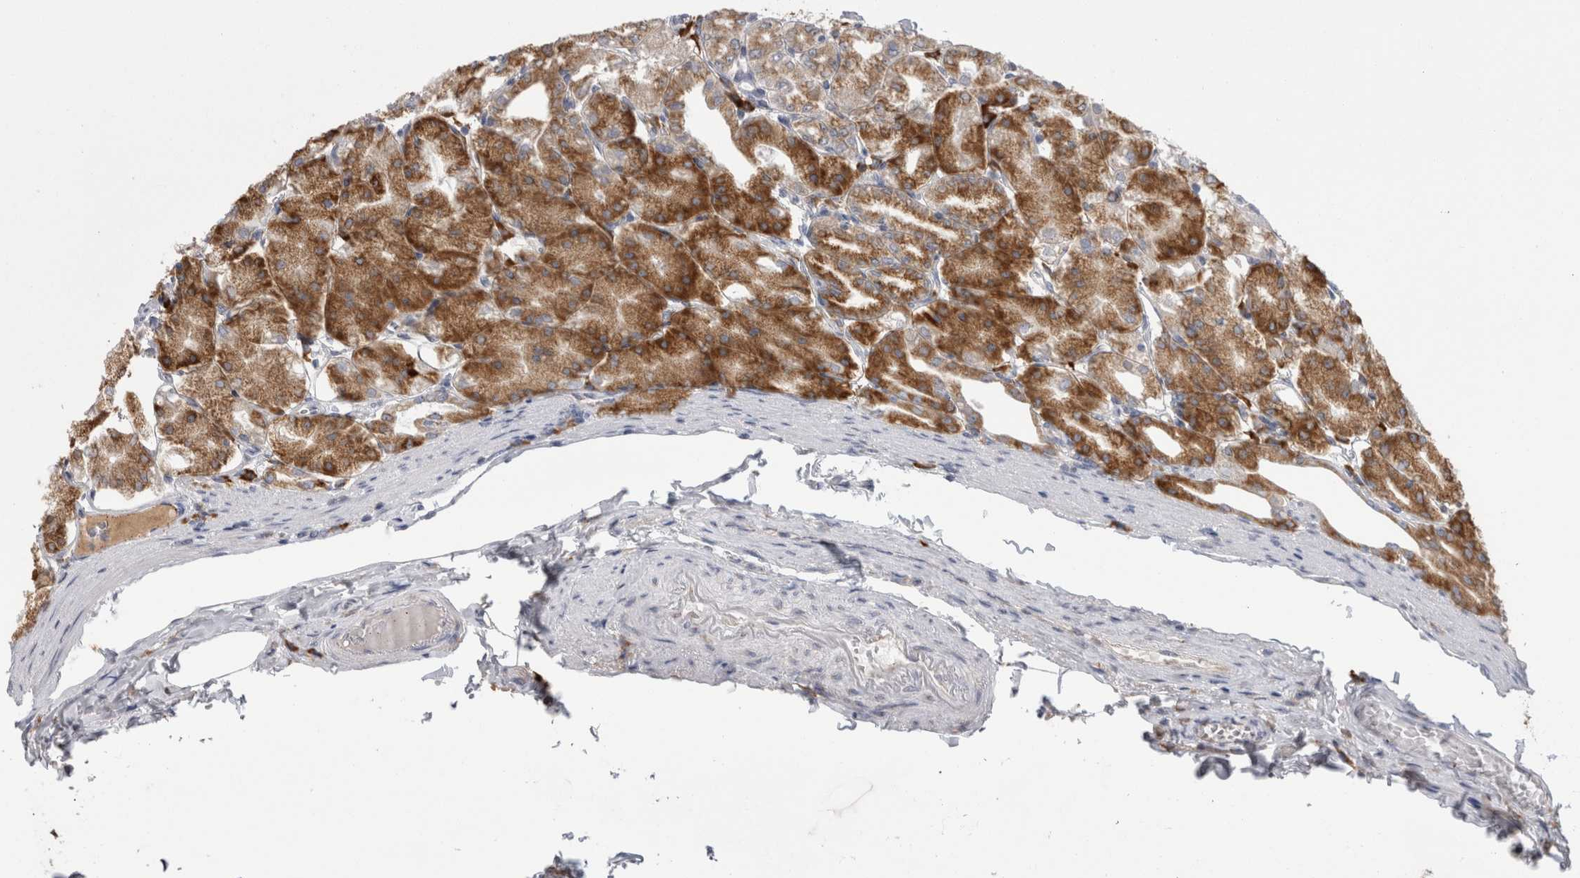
{"staining": {"intensity": "moderate", "quantity": "25%-75%", "location": "cytoplasmic/membranous"}, "tissue": "stomach", "cell_type": "Glandular cells", "image_type": "normal", "snomed": [{"axis": "morphology", "description": "Normal tissue, NOS"}, {"axis": "topography", "description": "Stomach, lower"}], "caption": "Moderate cytoplasmic/membranous staining for a protein is present in about 25%-75% of glandular cells of unremarkable stomach using immunohistochemistry (IHC).", "gene": "ZNF341", "patient": {"sex": "male", "age": 71}}